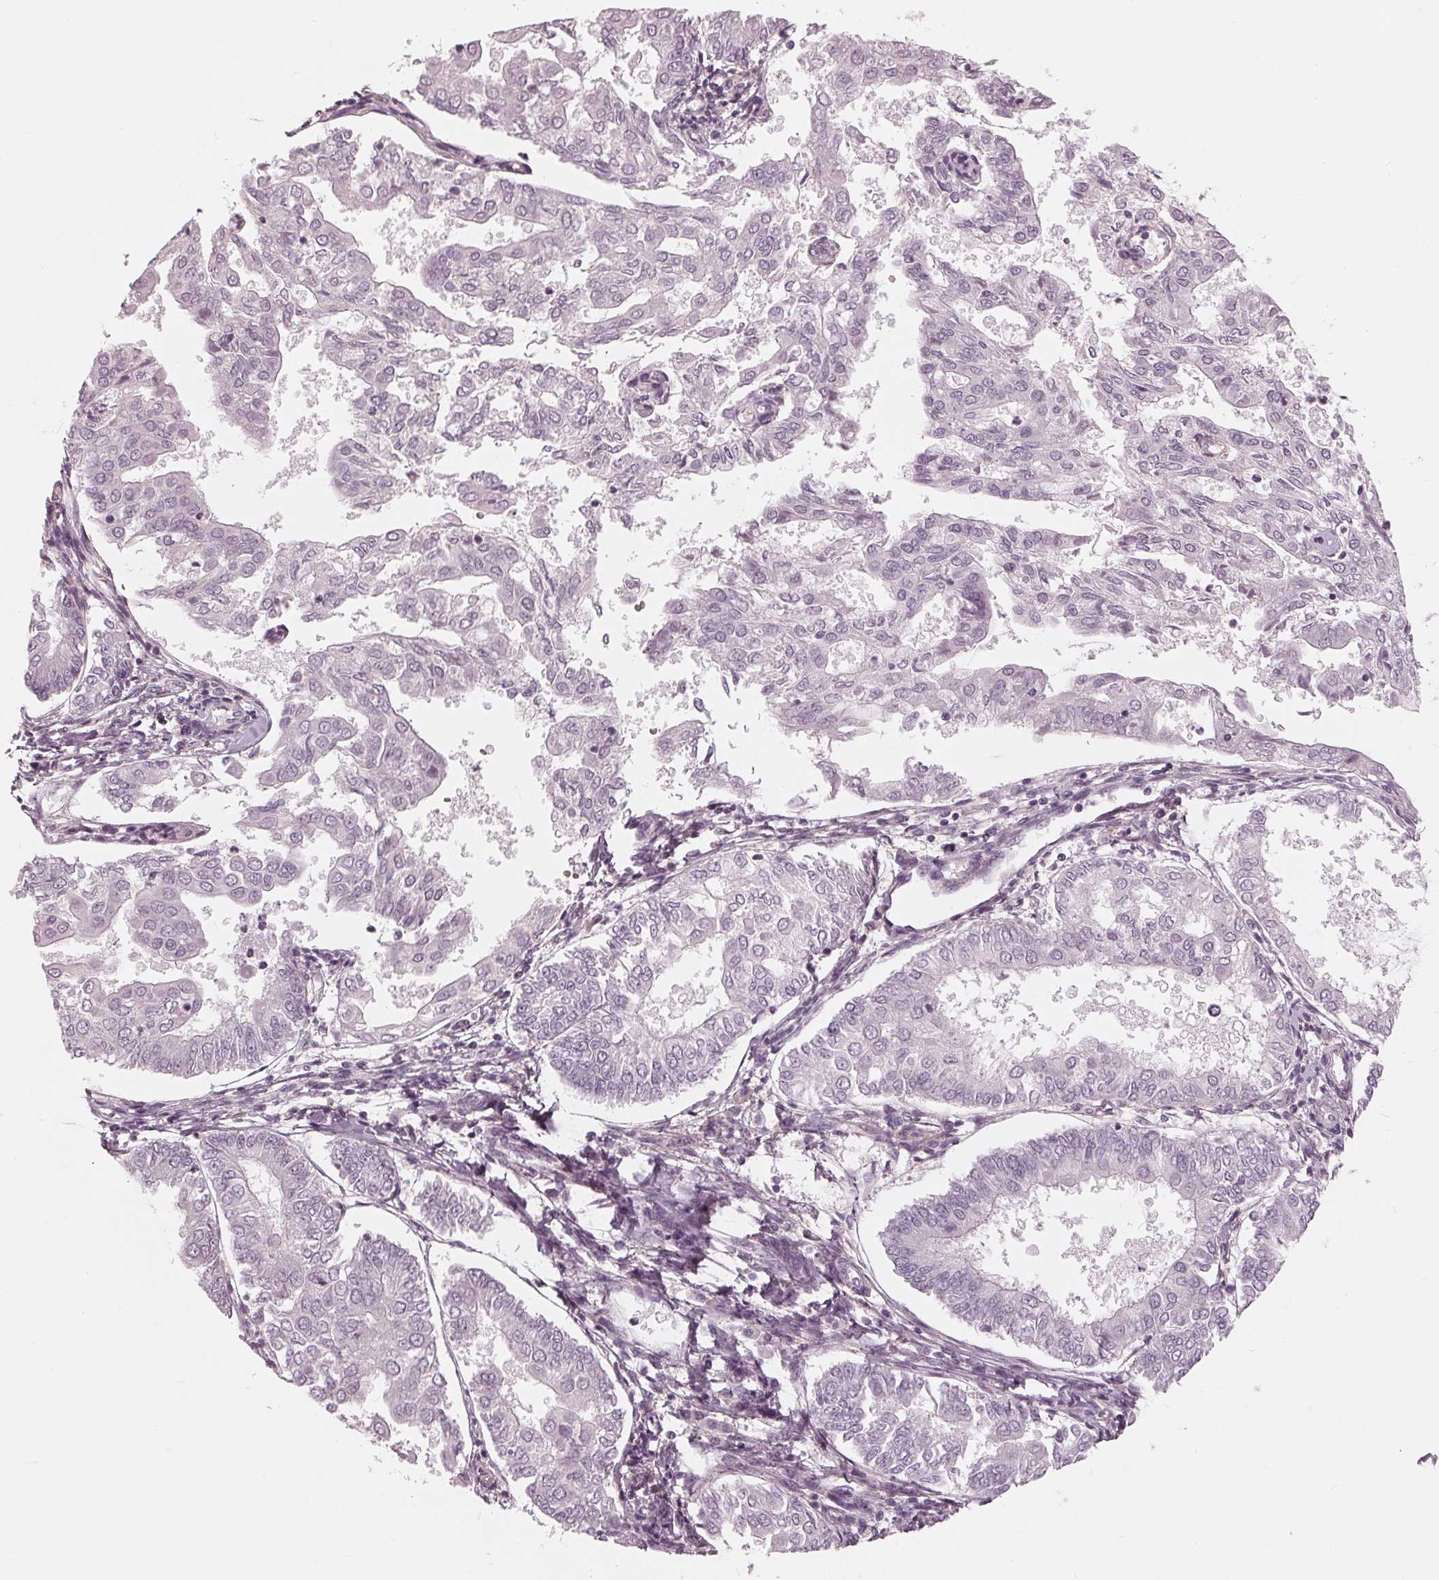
{"staining": {"intensity": "negative", "quantity": "none", "location": "none"}, "tissue": "endometrial cancer", "cell_type": "Tumor cells", "image_type": "cancer", "snomed": [{"axis": "morphology", "description": "Adenocarcinoma, NOS"}, {"axis": "topography", "description": "Endometrium"}], "caption": "The image reveals no staining of tumor cells in adenocarcinoma (endometrial).", "gene": "DNMT3L", "patient": {"sex": "female", "age": 68}}